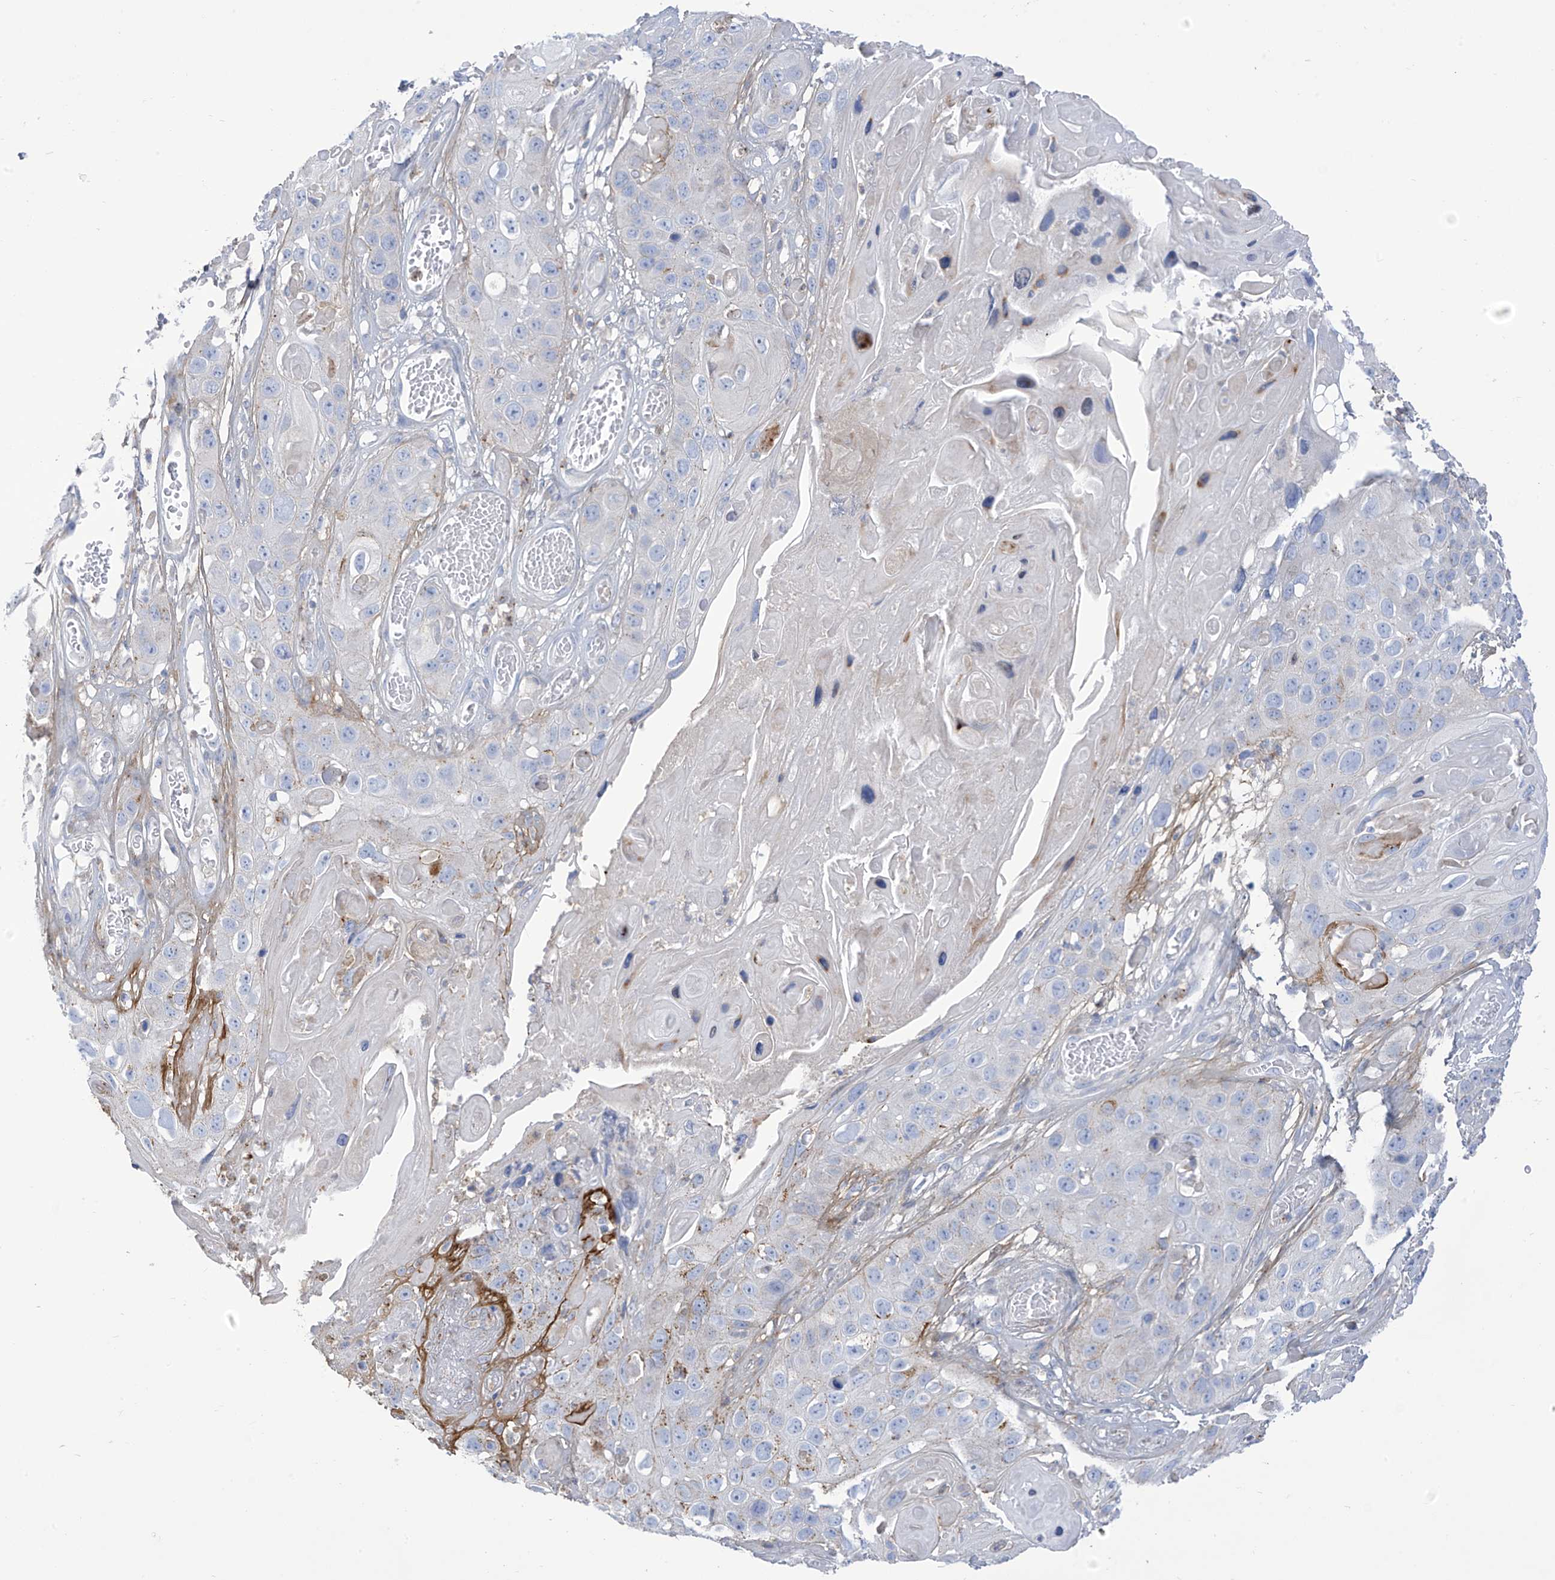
{"staining": {"intensity": "negative", "quantity": "none", "location": "none"}, "tissue": "skin cancer", "cell_type": "Tumor cells", "image_type": "cancer", "snomed": [{"axis": "morphology", "description": "Squamous cell carcinoma, NOS"}, {"axis": "topography", "description": "Skin"}], "caption": "Immunohistochemistry (IHC) micrograph of neoplastic tissue: skin squamous cell carcinoma stained with DAB demonstrates no significant protein staining in tumor cells. (DAB immunohistochemistry (IHC) visualized using brightfield microscopy, high magnification).", "gene": "FABP2", "patient": {"sex": "male", "age": 55}}